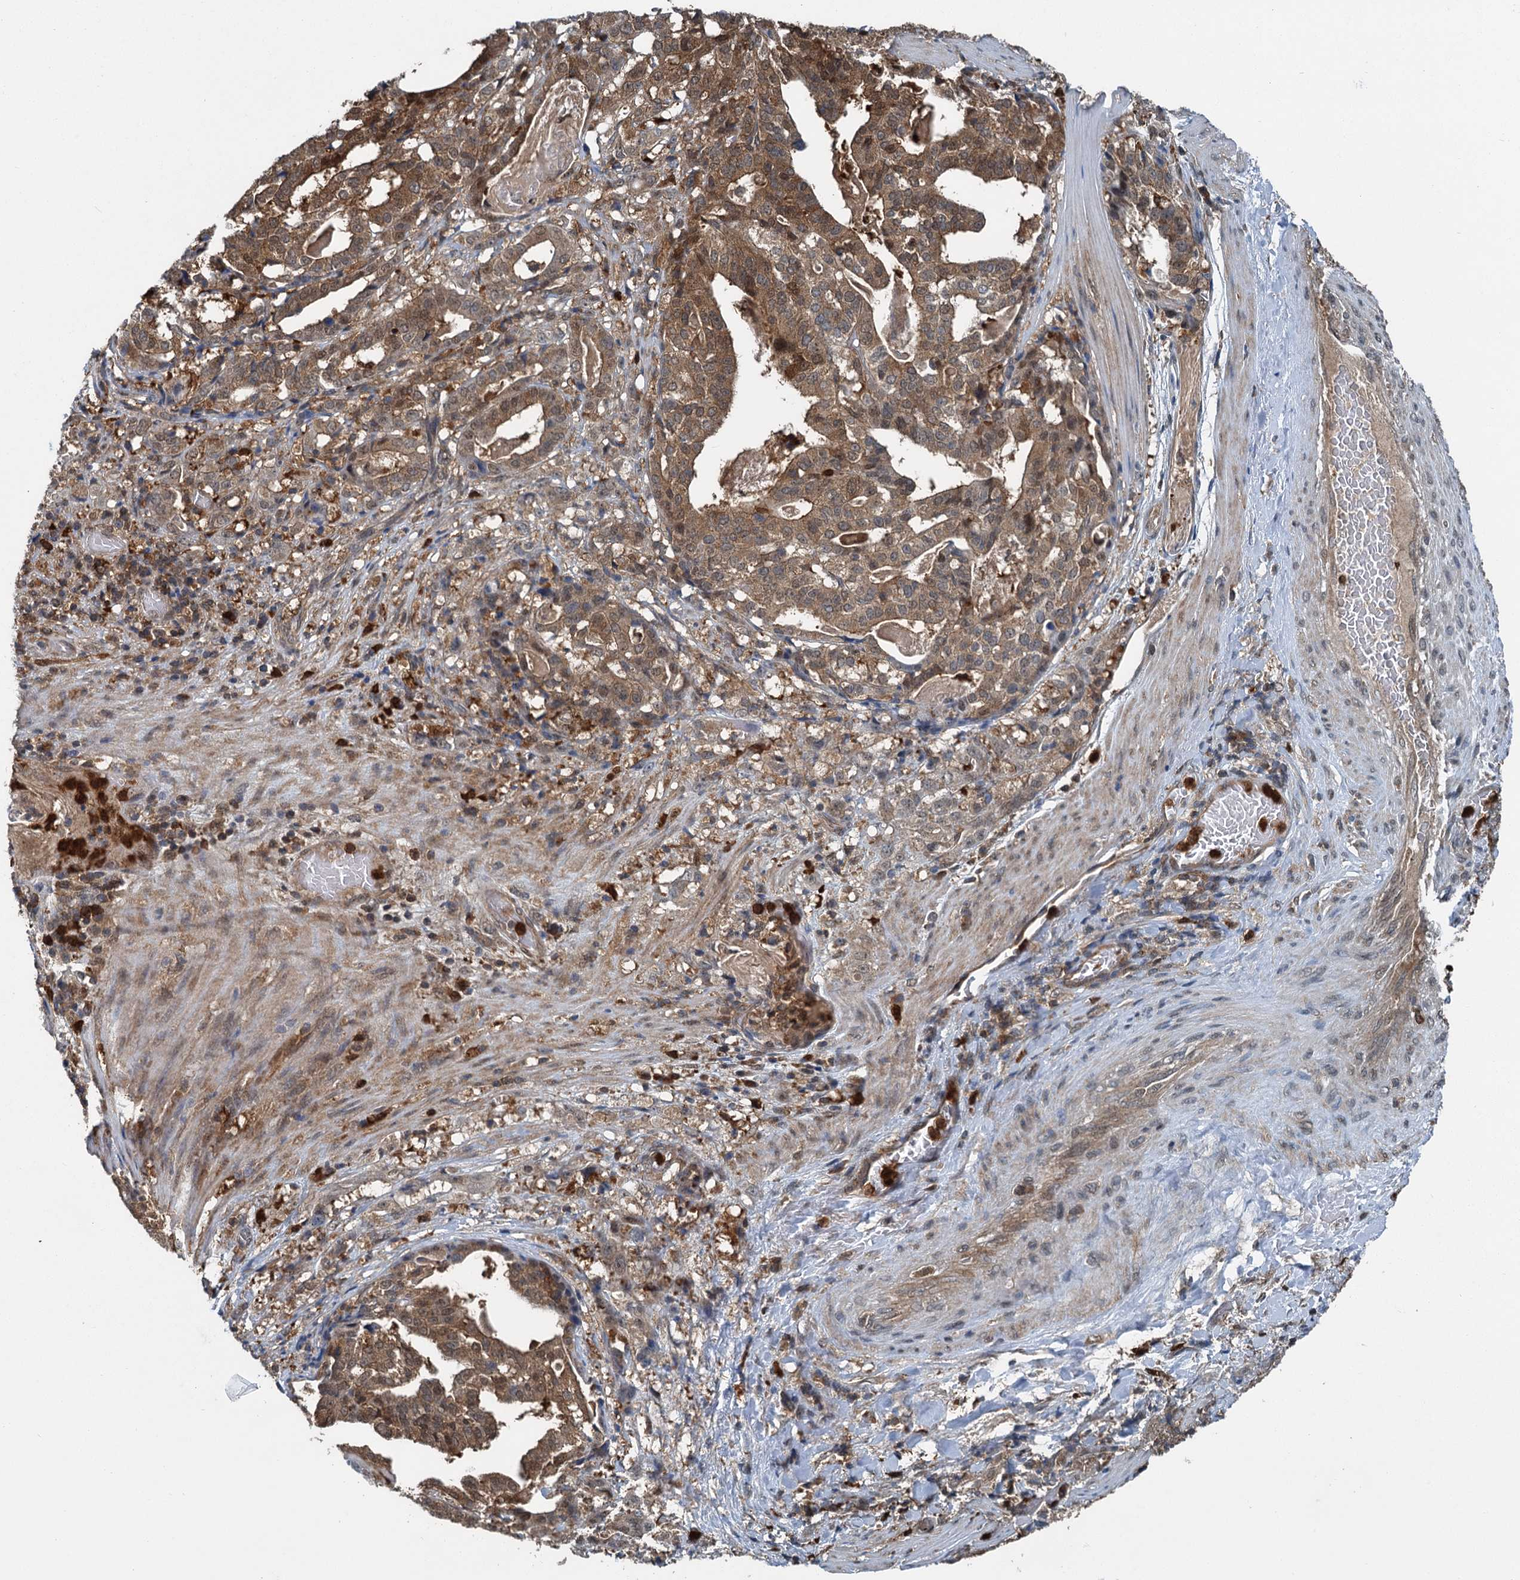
{"staining": {"intensity": "moderate", "quantity": ">75%", "location": "cytoplasmic/membranous"}, "tissue": "stomach cancer", "cell_type": "Tumor cells", "image_type": "cancer", "snomed": [{"axis": "morphology", "description": "Adenocarcinoma, NOS"}, {"axis": "topography", "description": "Stomach"}], "caption": "A high-resolution image shows immunohistochemistry staining of adenocarcinoma (stomach), which shows moderate cytoplasmic/membranous expression in approximately >75% of tumor cells. Using DAB (brown) and hematoxylin (blue) stains, captured at high magnification using brightfield microscopy.", "gene": "GPI", "patient": {"sex": "male", "age": 48}}